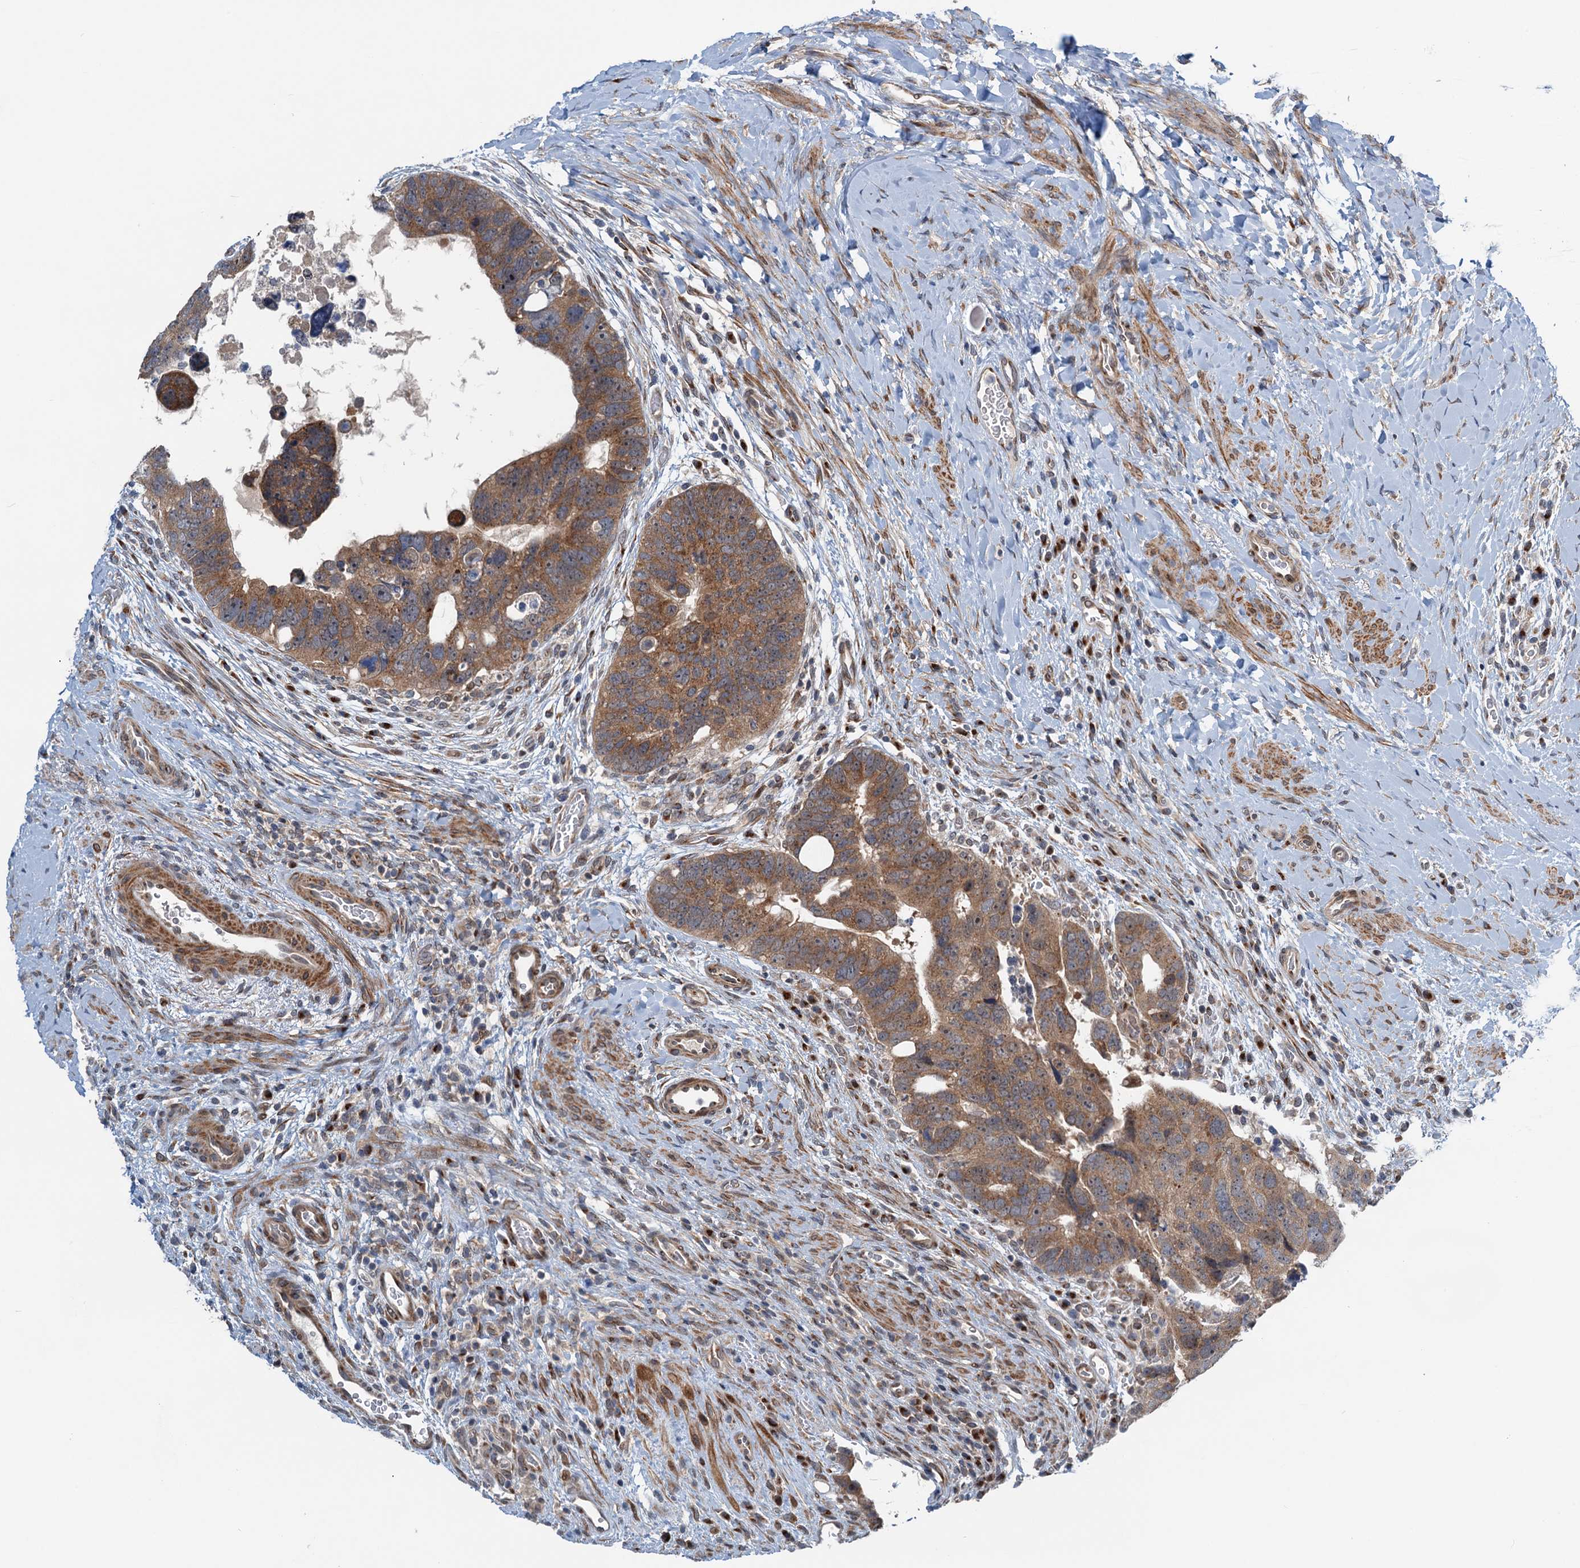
{"staining": {"intensity": "moderate", "quantity": ">75%", "location": "cytoplasmic/membranous"}, "tissue": "colorectal cancer", "cell_type": "Tumor cells", "image_type": "cancer", "snomed": [{"axis": "morphology", "description": "Adenocarcinoma, NOS"}, {"axis": "topography", "description": "Rectum"}], "caption": "This histopathology image shows immunohistochemistry staining of human colorectal cancer (adenocarcinoma), with medium moderate cytoplasmic/membranous staining in about >75% of tumor cells.", "gene": "DYNC2I2", "patient": {"sex": "male", "age": 59}}